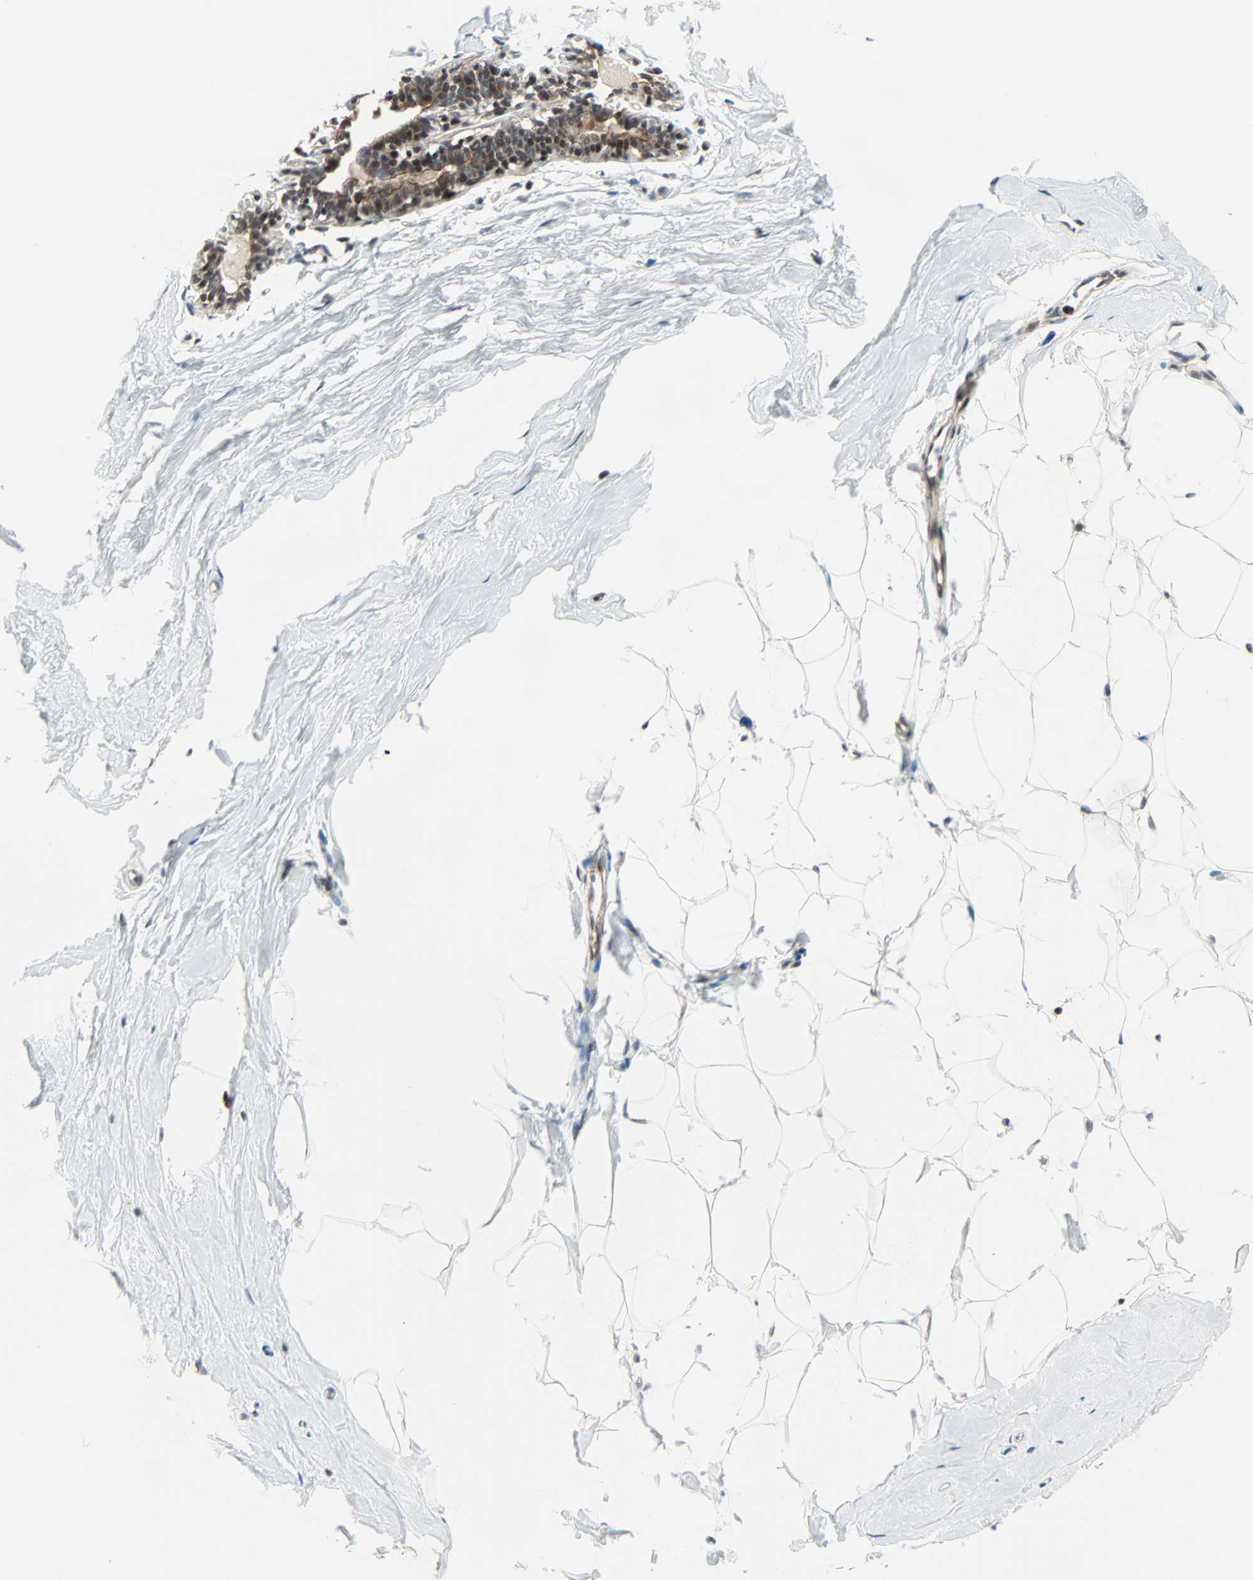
{"staining": {"intensity": "negative", "quantity": "none", "location": "none"}, "tissue": "breast", "cell_type": "Adipocytes", "image_type": "normal", "snomed": [{"axis": "morphology", "description": "Normal tissue, NOS"}, {"axis": "topography", "description": "Breast"}], "caption": "A high-resolution photomicrograph shows immunohistochemistry staining of unremarkable breast, which demonstrates no significant expression in adipocytes. (DAB IHC visualized using brightfield microscopy, high magnification).", "gene": "CBX4", "patient": {"sex": "female", "age": 23}}